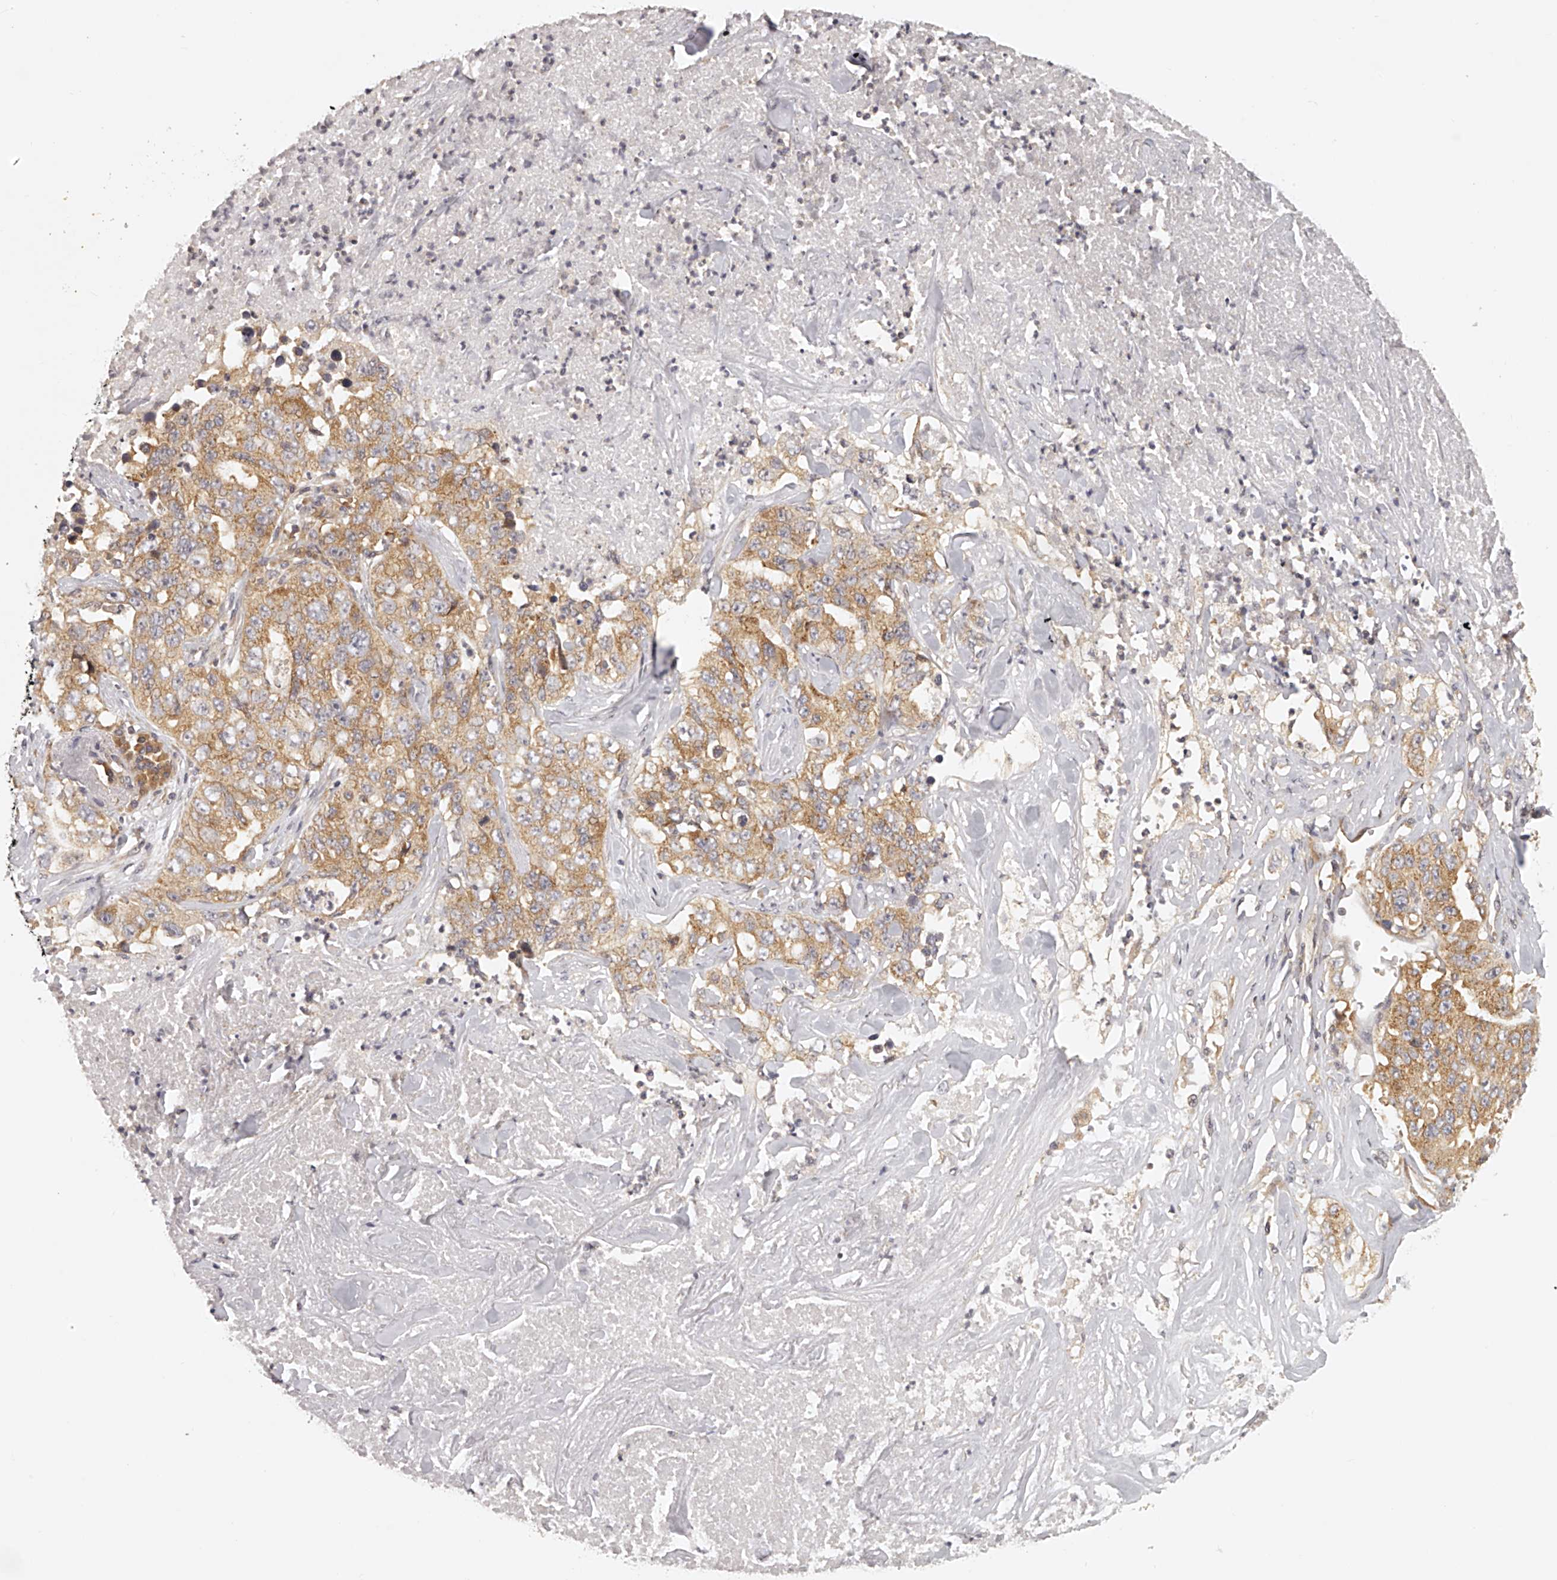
{"staining": {"intensity": "moderate", "quantity": ">75%", "location": "cytoplasmic/membranous"}, "tissue": "lung cancer", "cell_type": "Tumor cells", "image_type": "cancer", "snomed": [{"axis": "morphology", "description": "Adenocarcinoma, NOS"}, {"axis": "topography", "description": "Lung"}], "caption": "Immunohistochemistry staining of lung cancer (adenocarcinoma), which displays medium levels of moderate cytoplasmic/membranous positivity in about >75% of tumor cells indicating moderate cytoplasmic/membranous protein positivity. The staining was performed using DAB (3,3'-diaminobenzidine) (brown) for protein detection and nuclei were counterstained in hematoxylin (blue).", "gene": "EIF3I", "patient": {"sex": "female", "age": 51}}